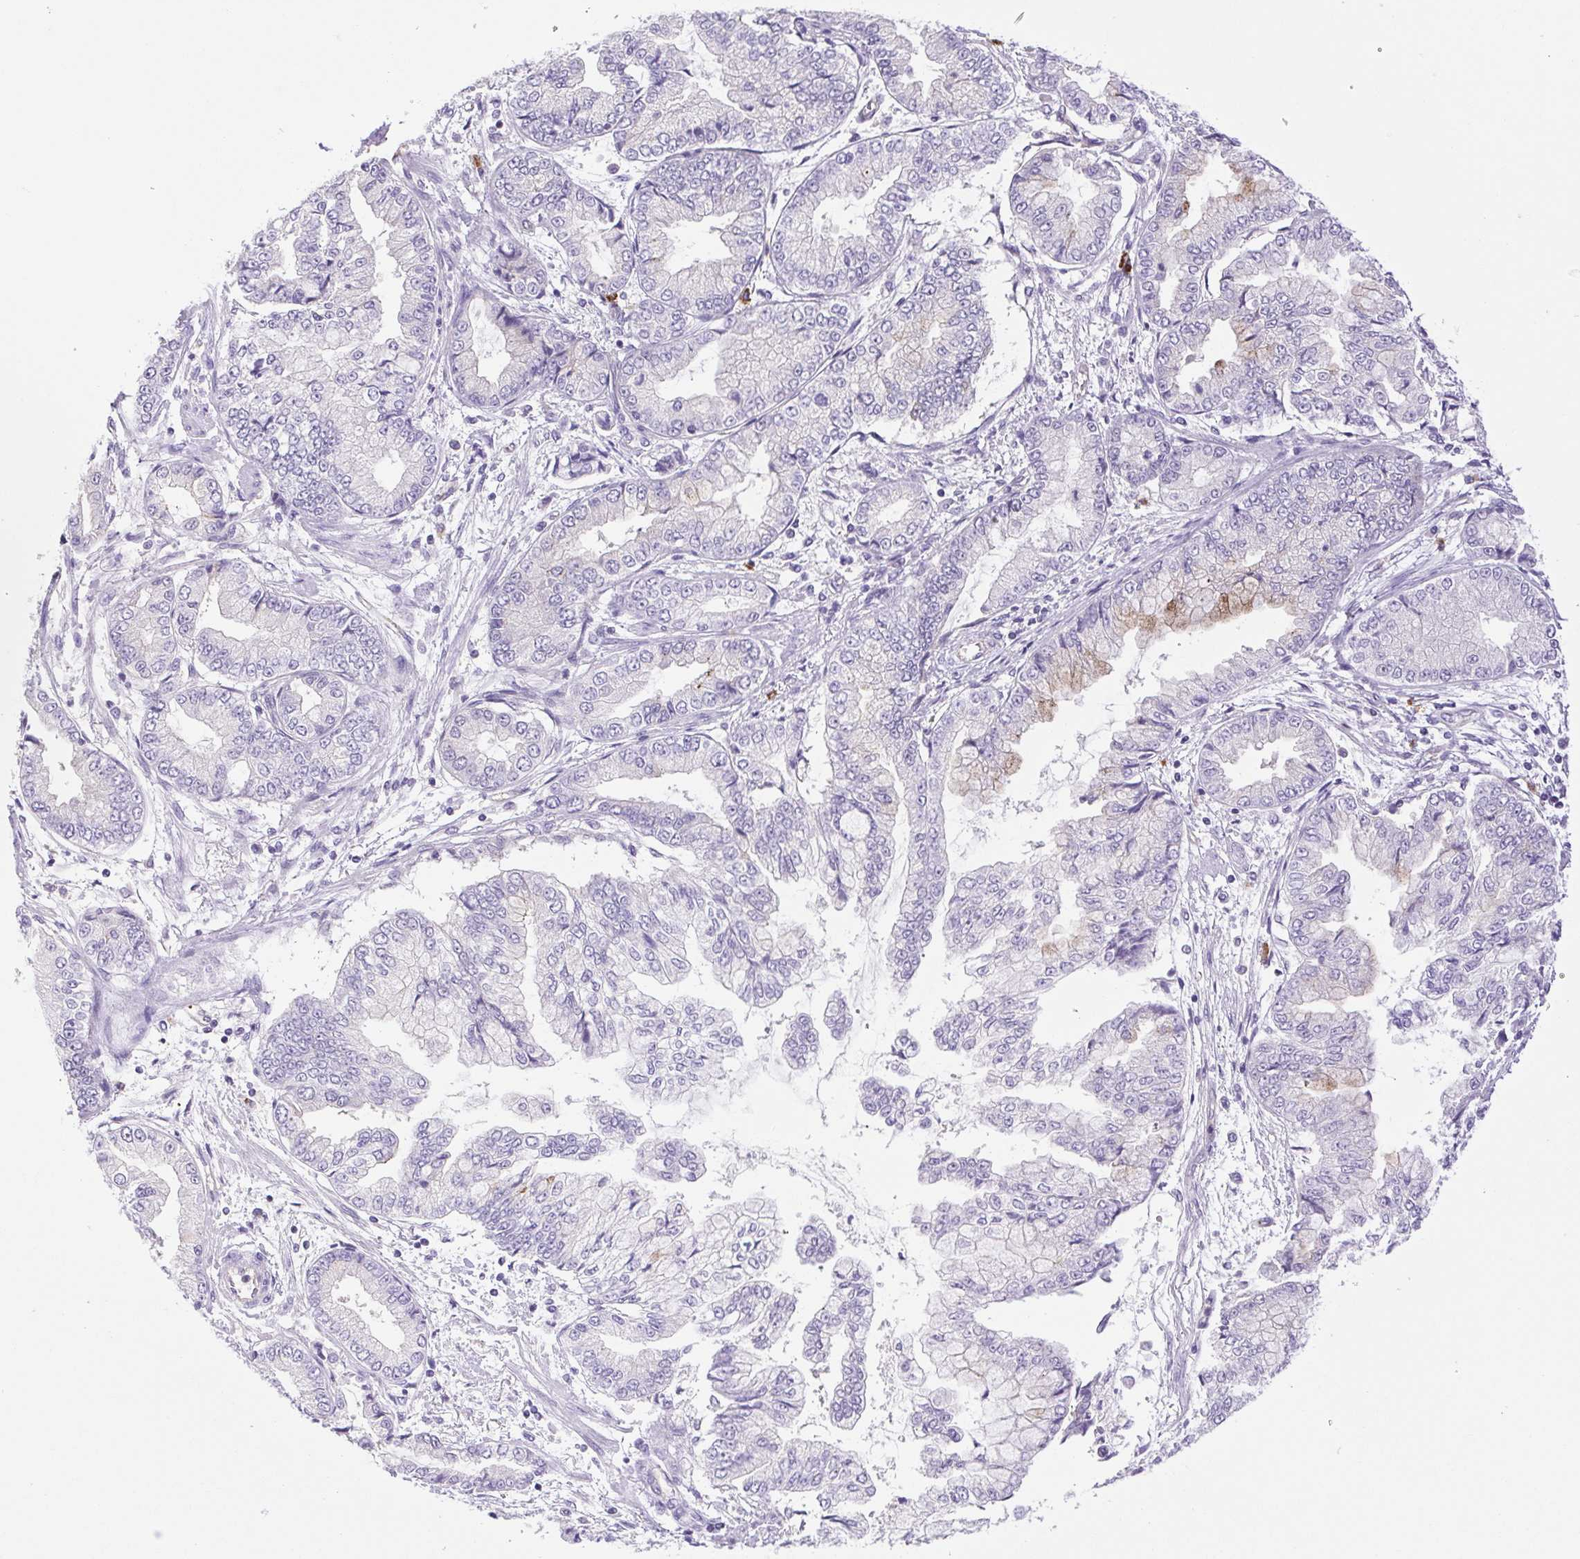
{"staining": {"intensity": "negative", "quantity": "none", "location": "none"}, "tissue": "stomach cancer", "cell_type": "Tumor cells", "image_type": "cancer", "snomed": [{"axis": "morphology", "description": "Adenocarcinoma, NOS"}, {"axis": "topography", "description": "Stomach, upper"}], "caption": "IHC micrograph of neoplastic tissue: stomach cancer stained with DAB (3,3'-diaminobenzidine) shows no significant protein staining in tumor cells. (DAB IHC with hematoxylin counter stain).", "gene": "FAM177B", "patient": {"sex": "female", "age": 74}}